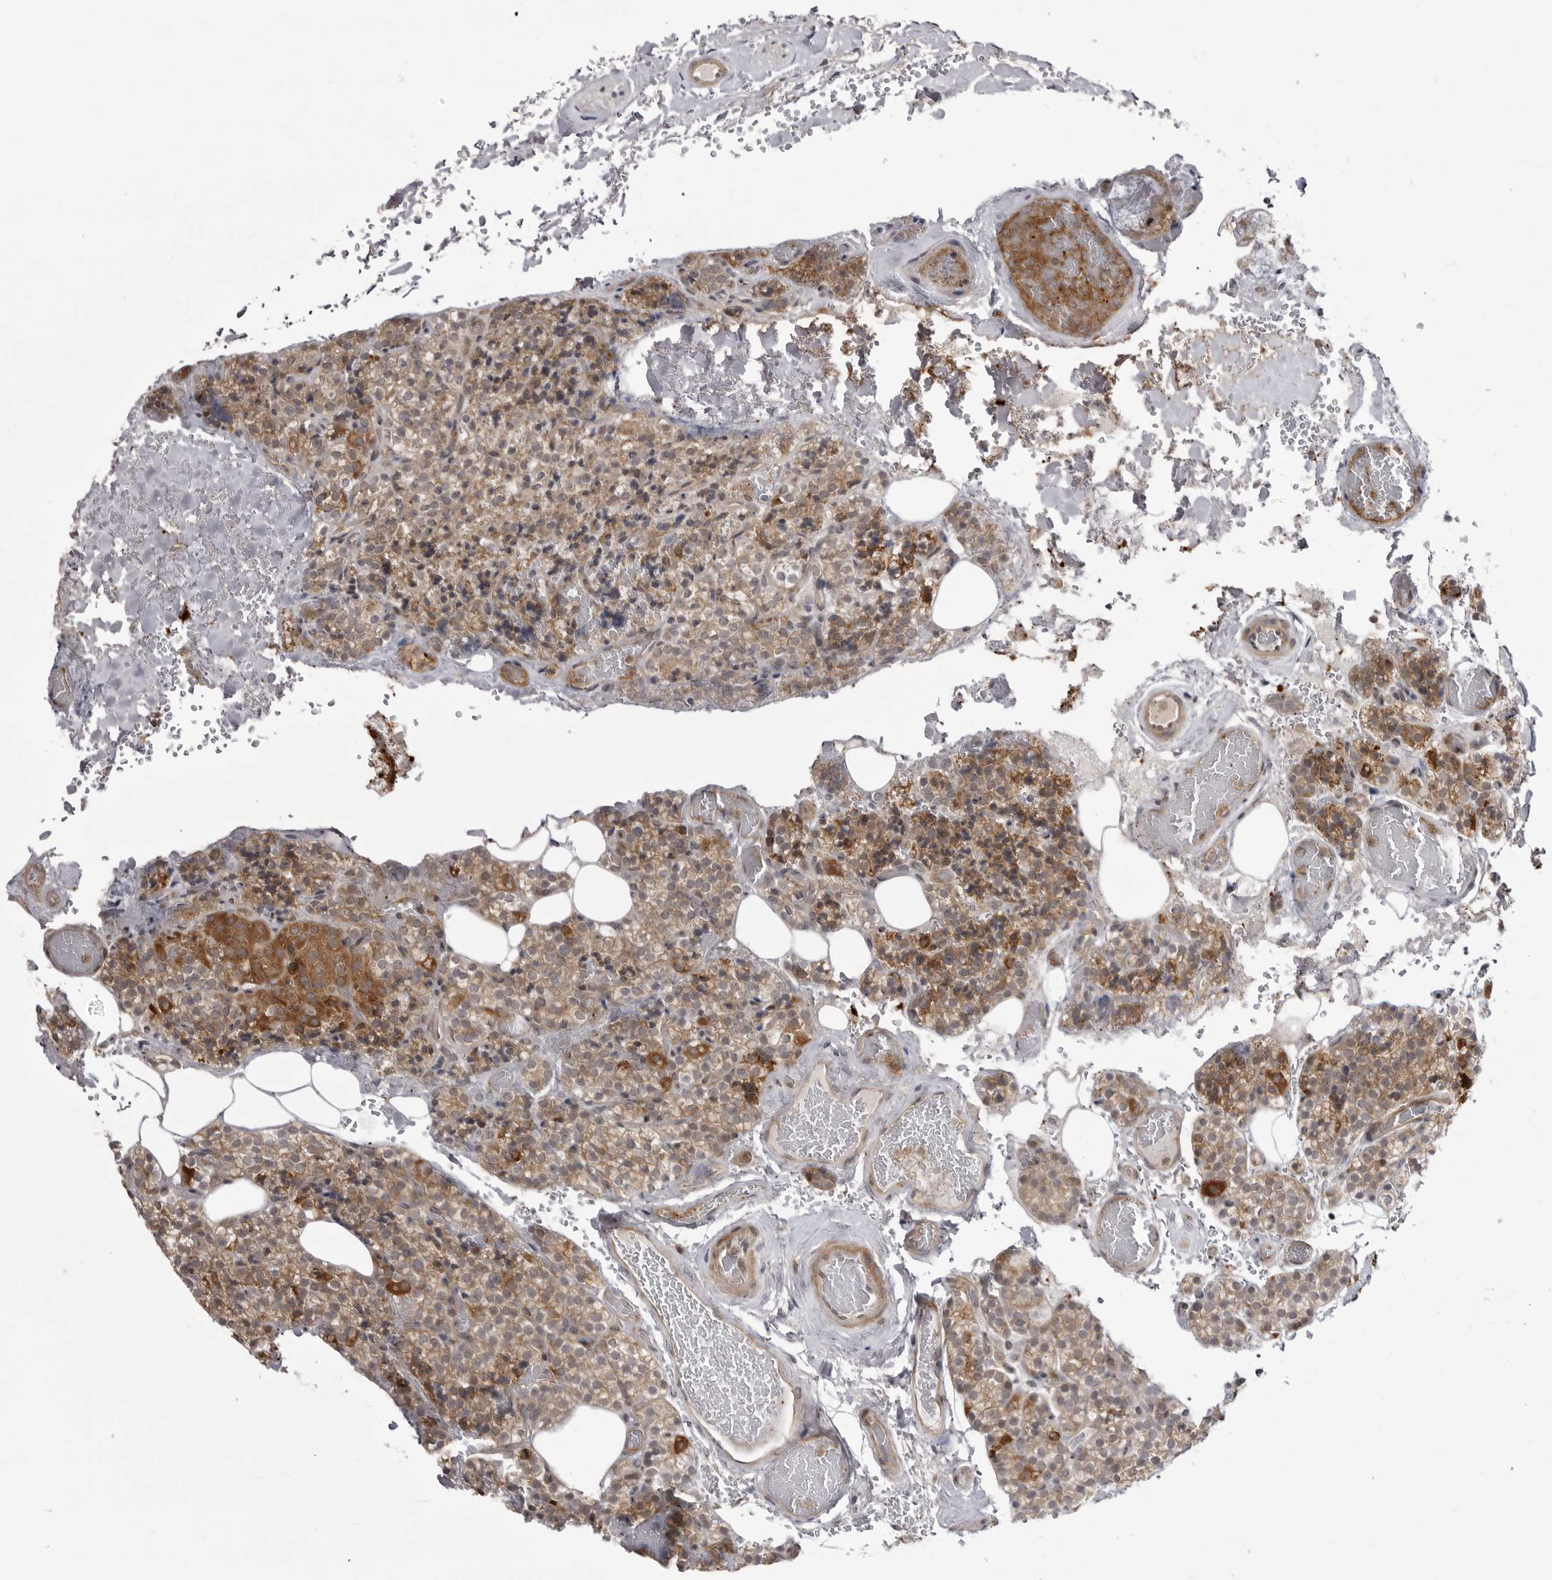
{"staining": {"intensity": "moderate", "quantity": ">75%", "location": "cytoplasmic/membranous"}, "tissue": "parathyroid gland", "cell_type": "Glandular cells", "image_type": "normal", "snomed": [{"axis": "morphology", "description": "Normal tissue, NOS"}, {"axis": "topography", "description": "Parathyroid gland"}], "caption": "High-magnification brightfield microscopy of normal parathyroid gland stained with DAB (3,3'-diaminobenzidine) (brown) and counterstained with hematoxylin (blue). glandular cells exhibit moderate cytoplasmic/membranous expression is appreciated in about>75% of cells. (DAB (3,3'-diaminobenzidine) = brown stain, brightfield microscopy at high magnification).", "gene": "CCDC18", "patient": {"sex": "male", "age": 87}}